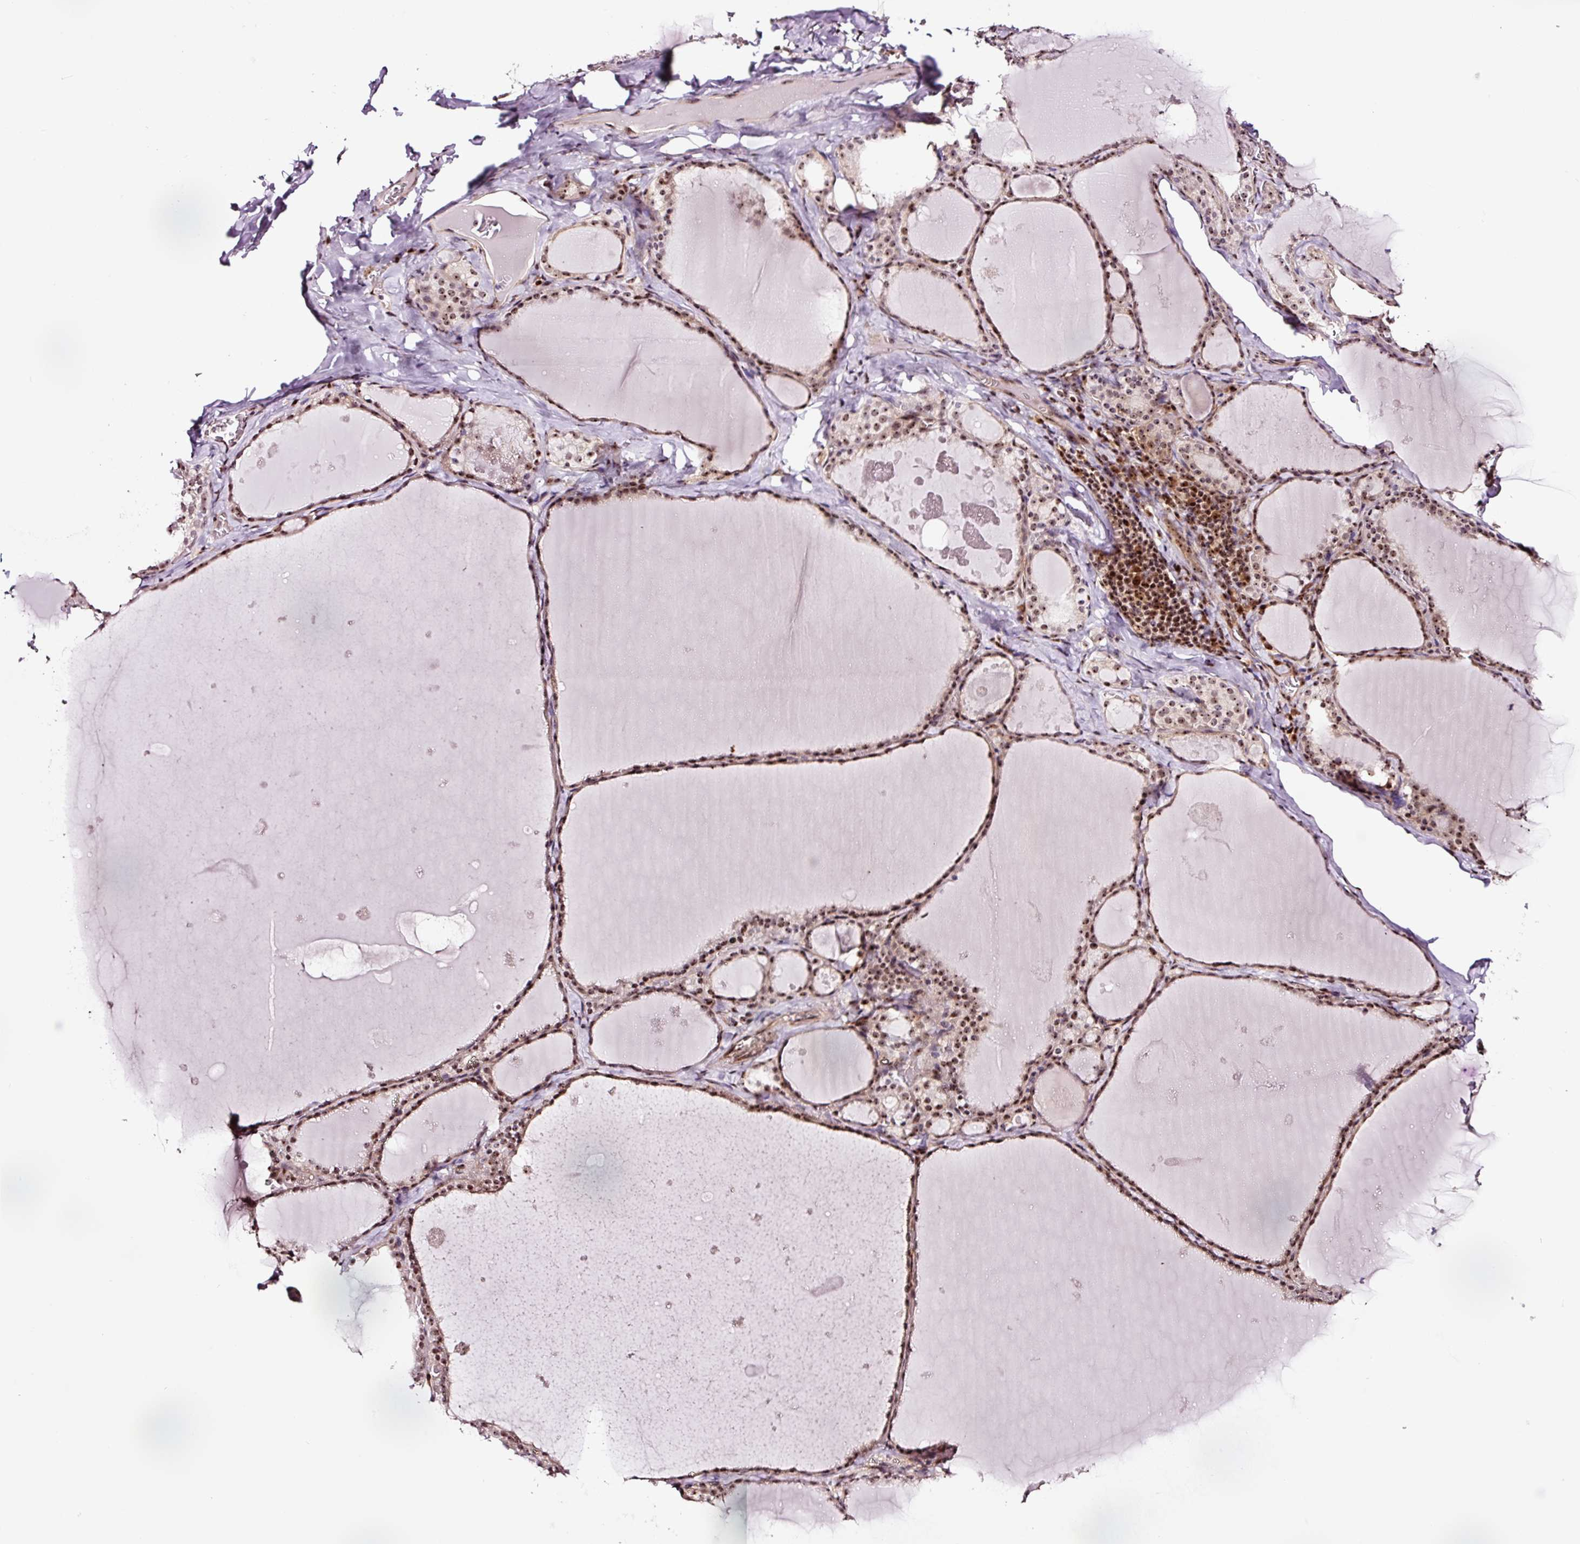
{"staining": {"intensity": "strong", "quantity": ">75%", "location": "nuclear"}, "tissue": "thyroid gland", "cell_type": "Glandular cells", "image_type": "normal", "snomed": [{"axis": "morphology", "description": "Normal tissue, NOS"}, {"axis": "topography", "description": "Thyroid gland"}], "caption": "Immunohistochemical staining of normal thyroid gland reveals >75% levels of strong nuclear protein positivity in about >75% of glandular cells. The protein is stained brown, and the nuclei are stained in blue (DAB (3,3'-diaminobenzidine) IHC with brightfield microscopy, high magnification).", "gene": "GNL3", "patient": {"sex": "male", "age": 56}}